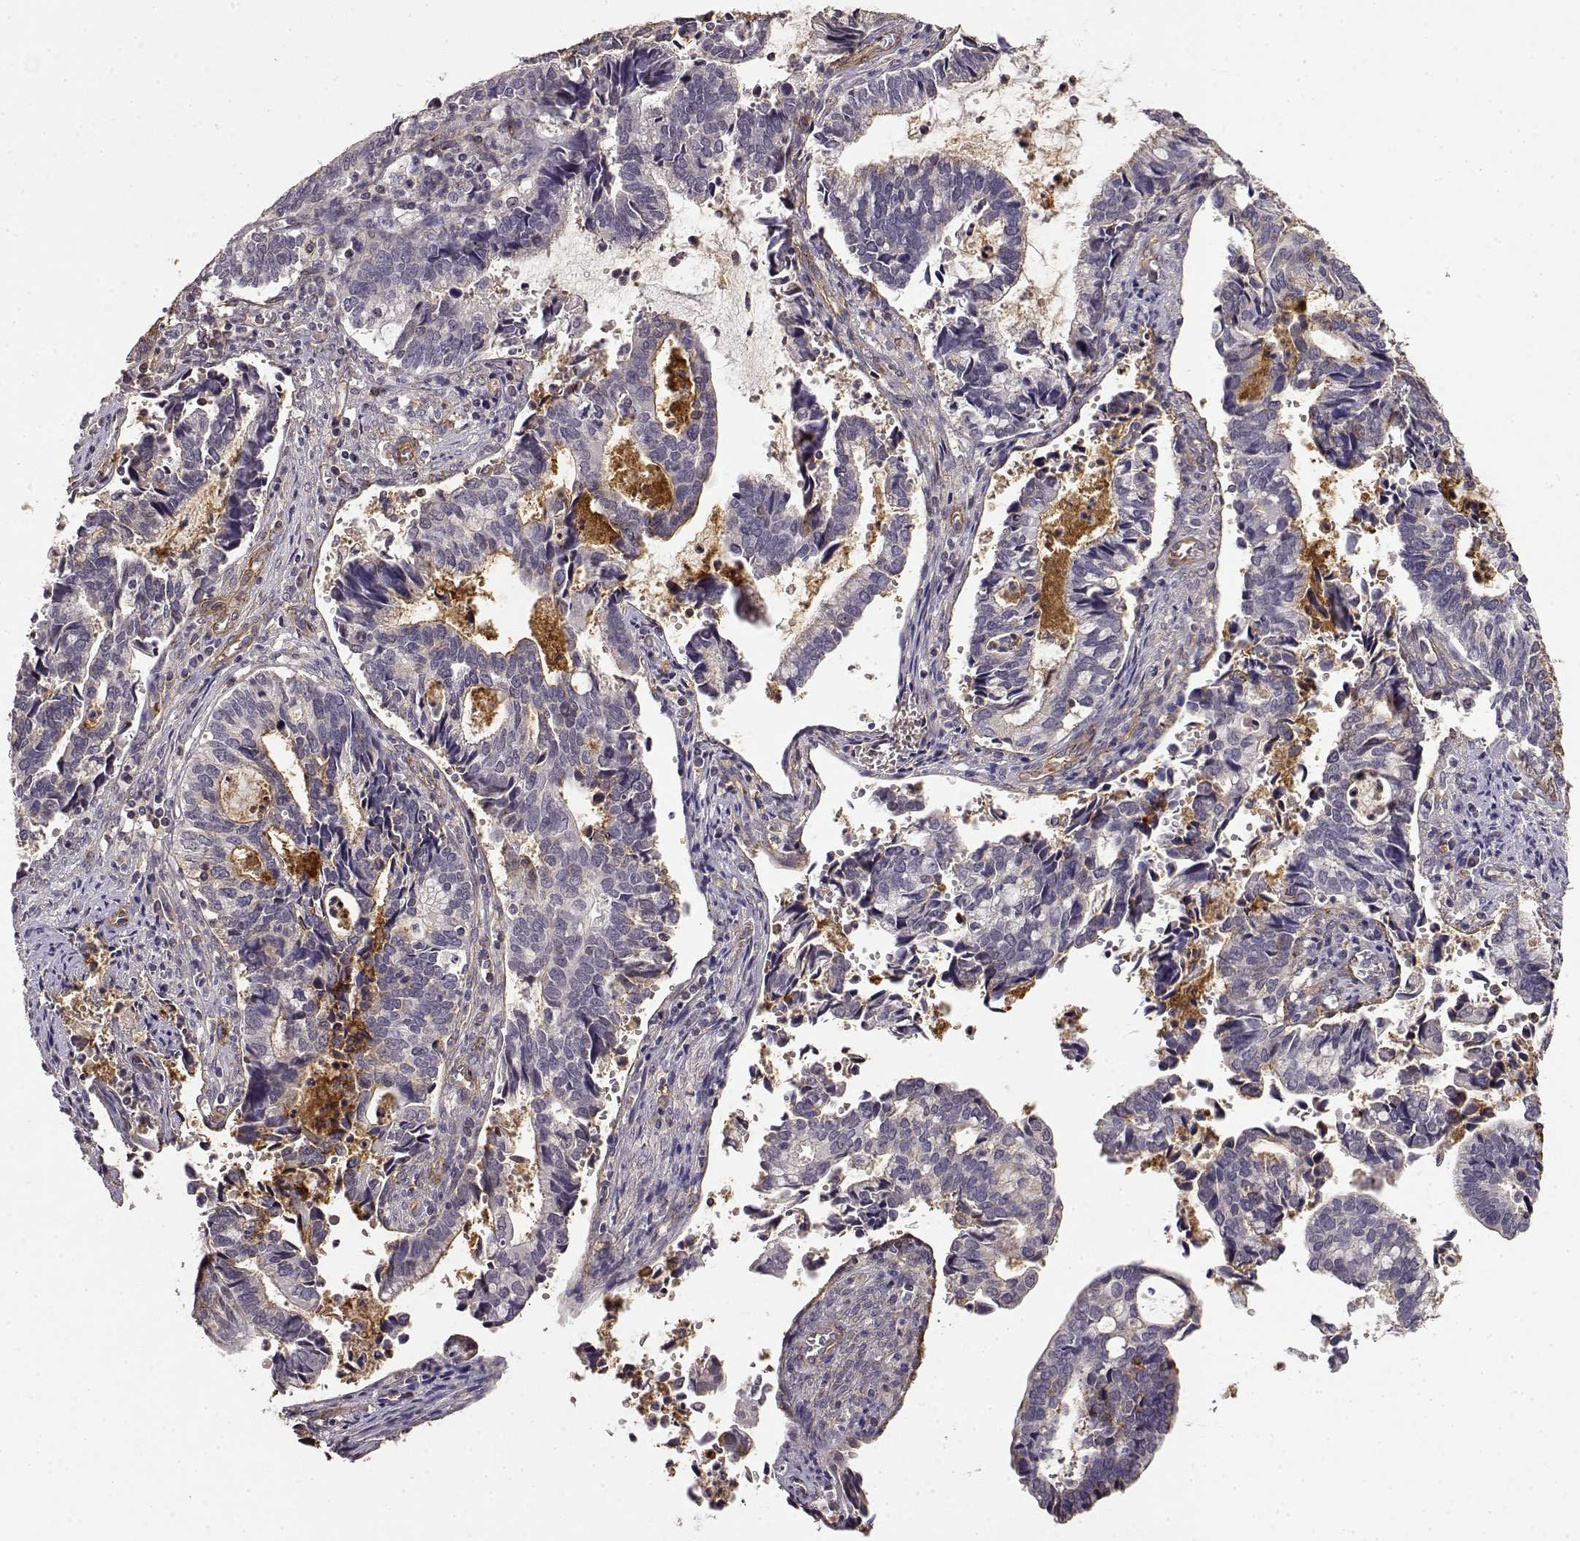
{"staining": {"intensity": "negative", "quantity": "none", "location": "none"}, "tissue": "cervical cancer", "cell_type": "Tumor cells", "image_type": "cancer", "snomed": [{"axis": "morphology", "description": "Adenocarcinoma, NOS"}, {"axis": "topography", "description": "Cervix"}], "caption": "Micrograph shows no significant protein expression in tumor cells of cervical adenocarcinoma. (Immunohistochemistry (ihc), brightfield microscopy, high magnification).", "gene": "IFITM1", "patient": {"sex": "female", "age": 42}}